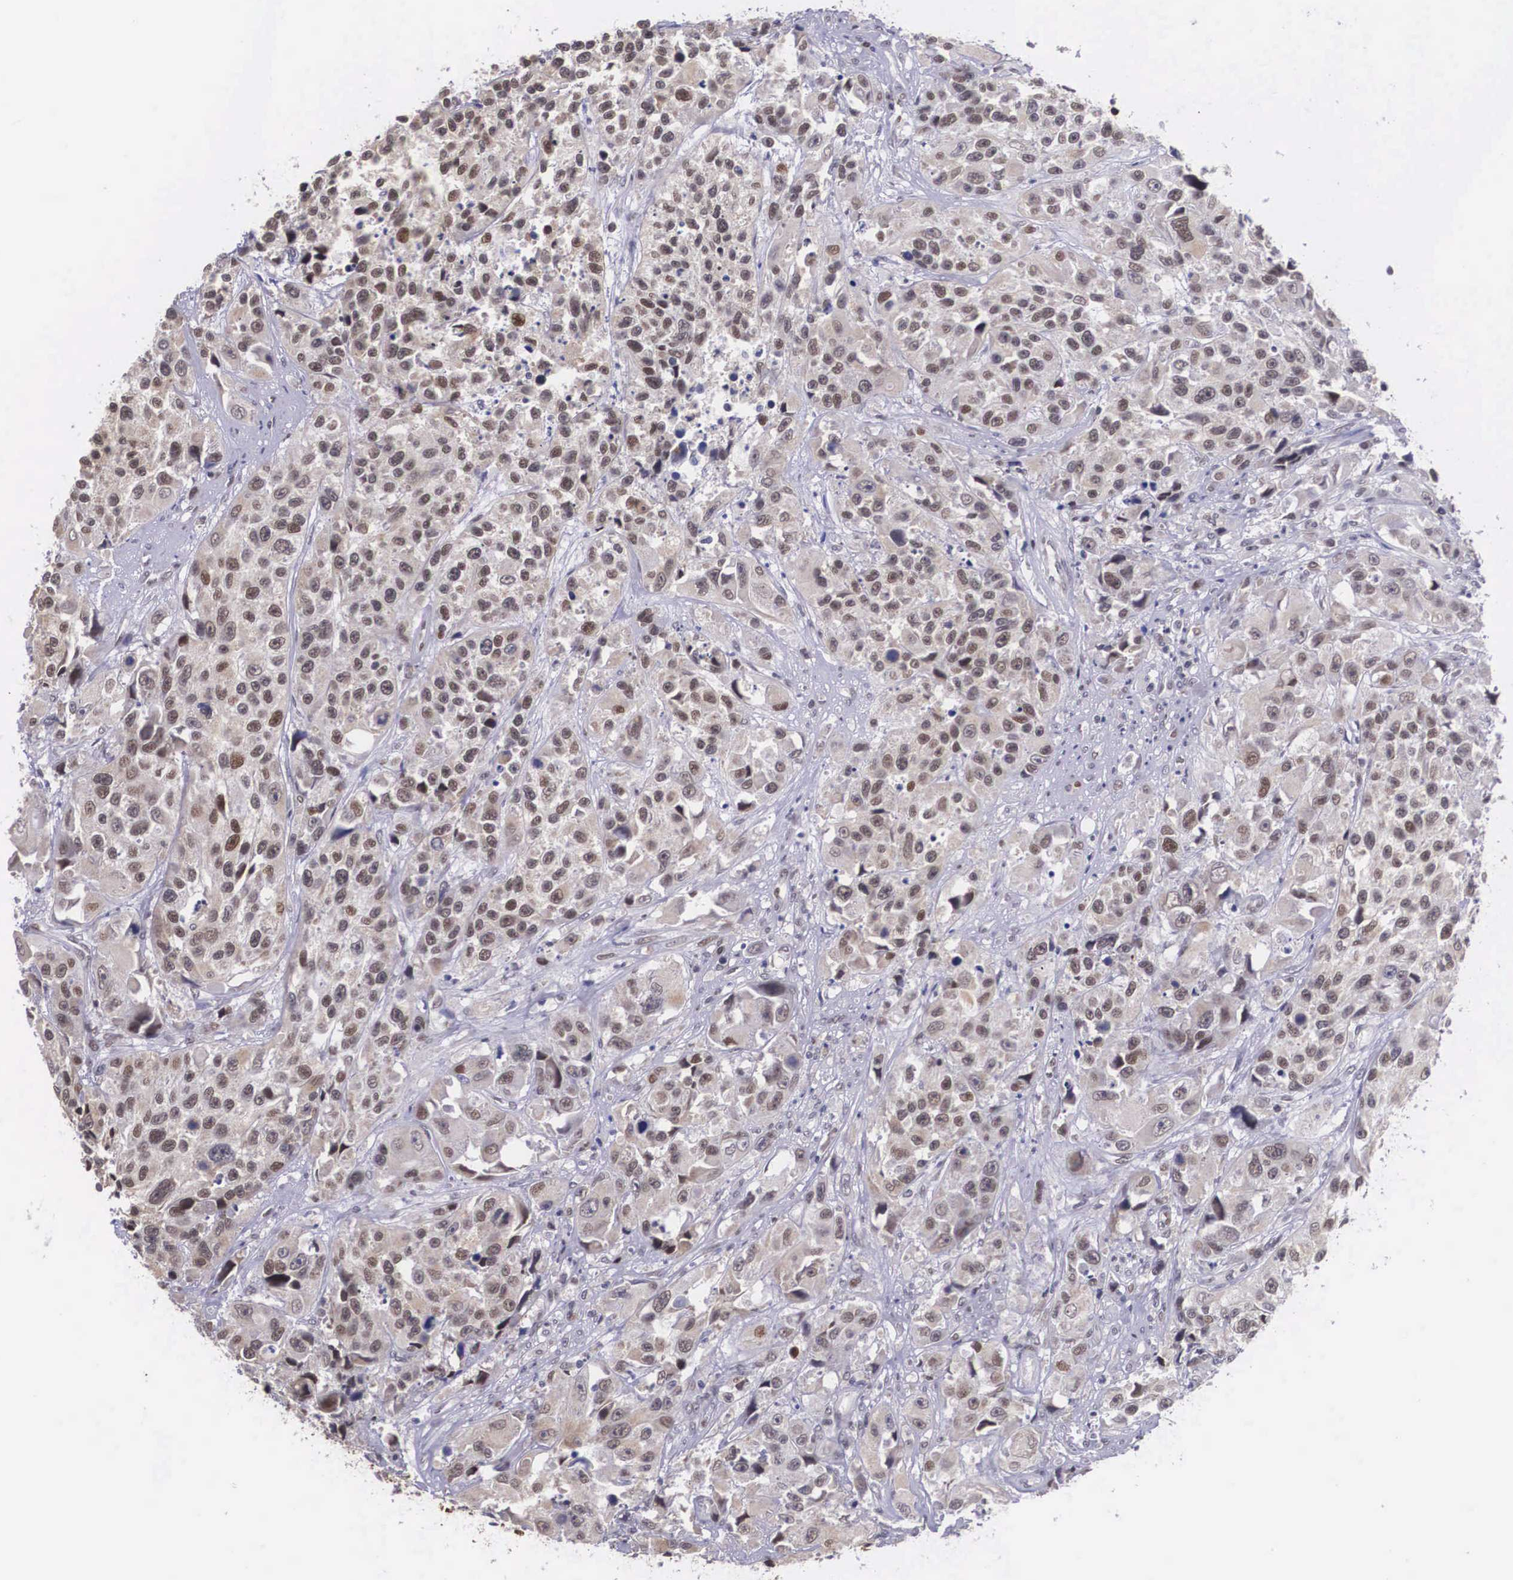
{"staining": {"intensity": "weak", "quantity": "<25%", "location": "cytoplasmic/membranous,nuclear"}, "tissue": "urothelial cancer", "cell_type": "Tumor cells", "image_type": "cancer", "snomed": [{"axis": "morphology", "description": "Urothelial carcinoma, High grade"}, {"axis": "topography", "description": "Urinary bladder"}], "caption": "Immunohistochemistry (IHC) of human high-grade urothelial carcinoma reveals no positivity in tumor cells. (Brightfield microscopy of DAB immunohistochemistry (IHC) at high magnification).", "gene": "SLC25A21", "patient": {"sex": "female", "age": 81}}